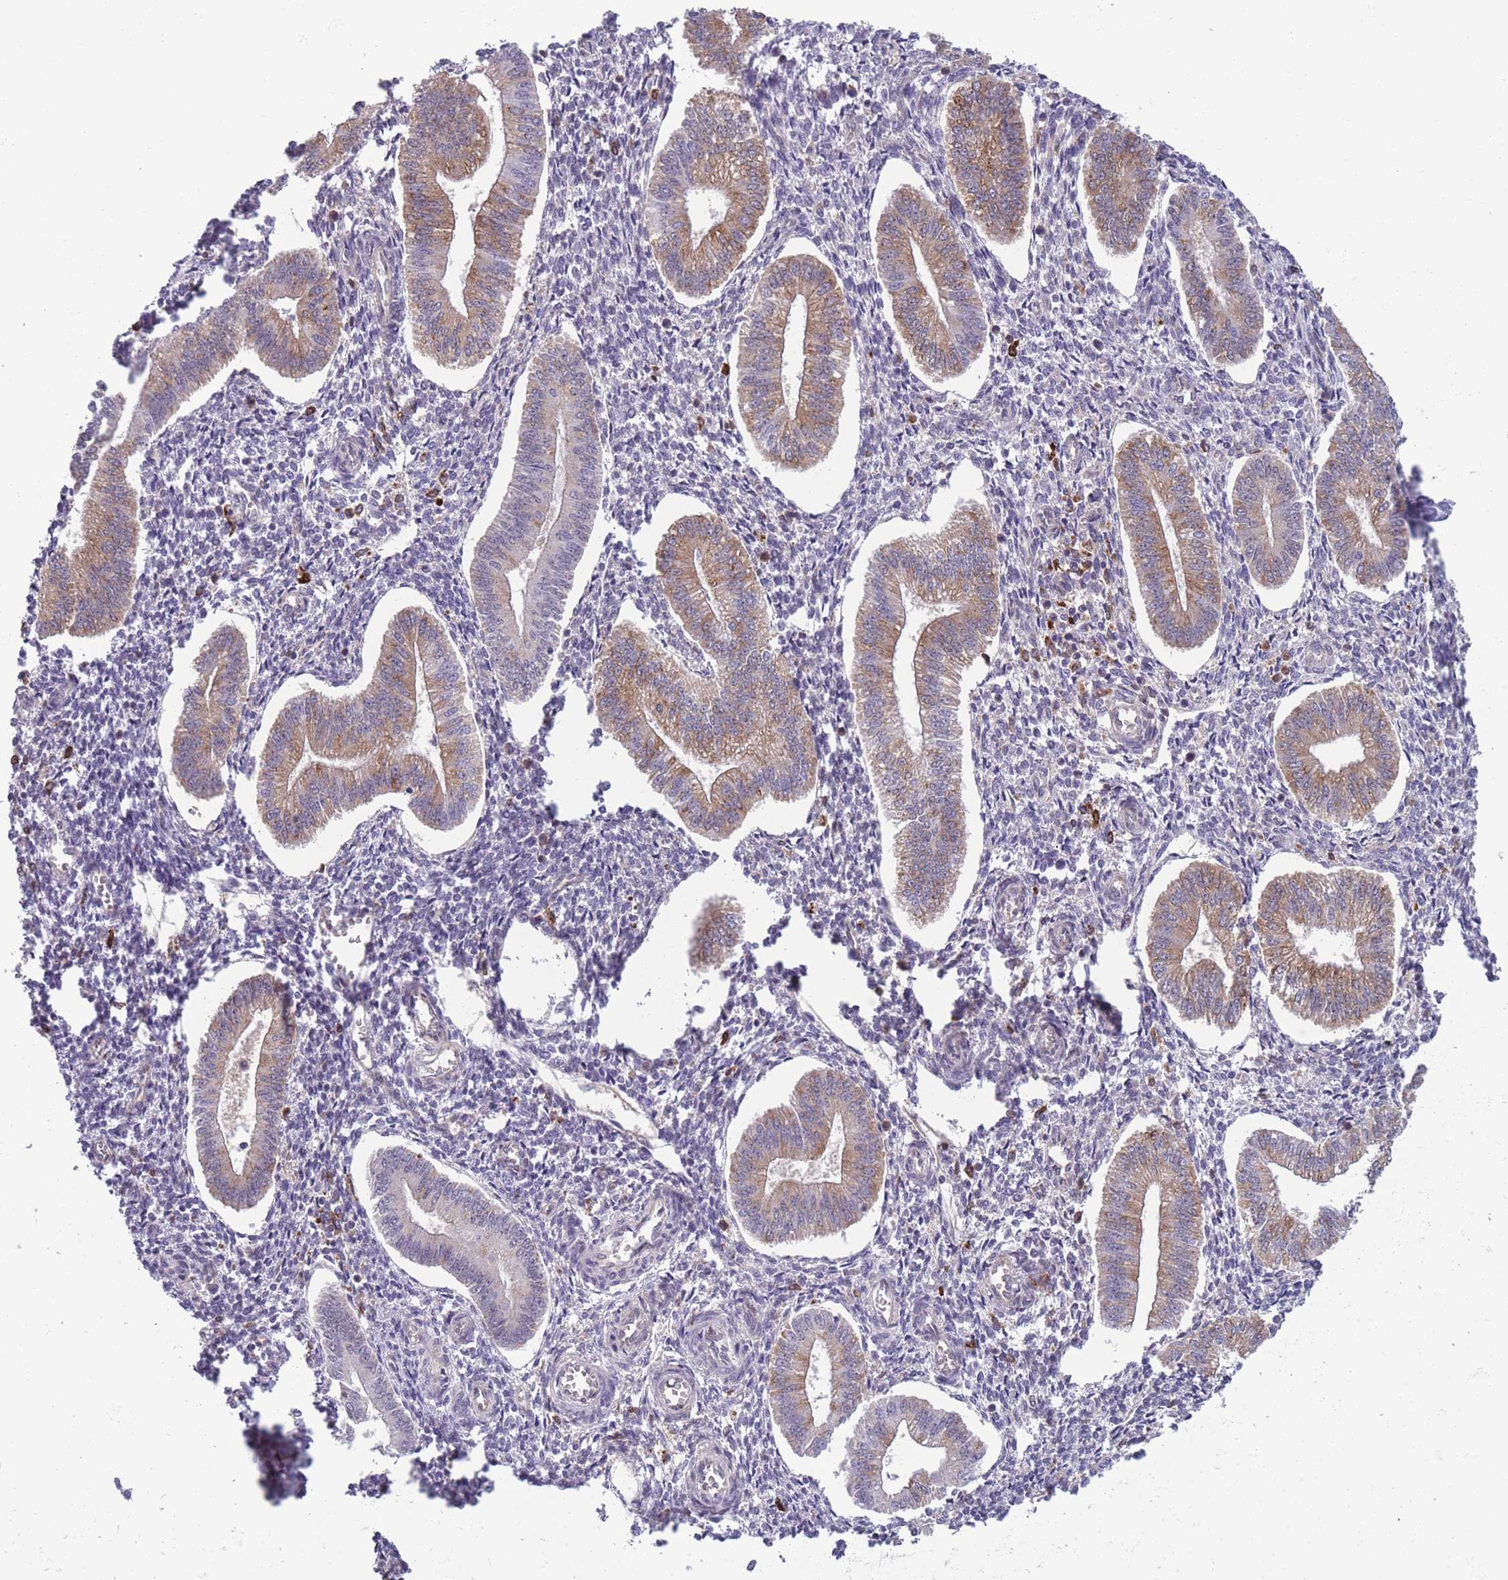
{"staining": {"intensity": "negative", "quantity": "none", "location": "none"}, "tissue": "endometrium", "cell_type": "Cells in endometrial stroma", "image_type": "normal", "snomed": [{"axis": "morphology", "description": "Normal tissue, NOS"}, {"axis": "topography", "description": "Endometrium"}], "caption": "Endometrium was stained to show a protein in brown. There is no significant staining in cells in endometrial stroma. Brightfield microscopy of immunohistochemistry (IHC) stained with DAB (brown) and hematoxylin (blue), captured at high magnification.", "gene": "TMEM121", "patient": {"sex": "female", "age": 34}}